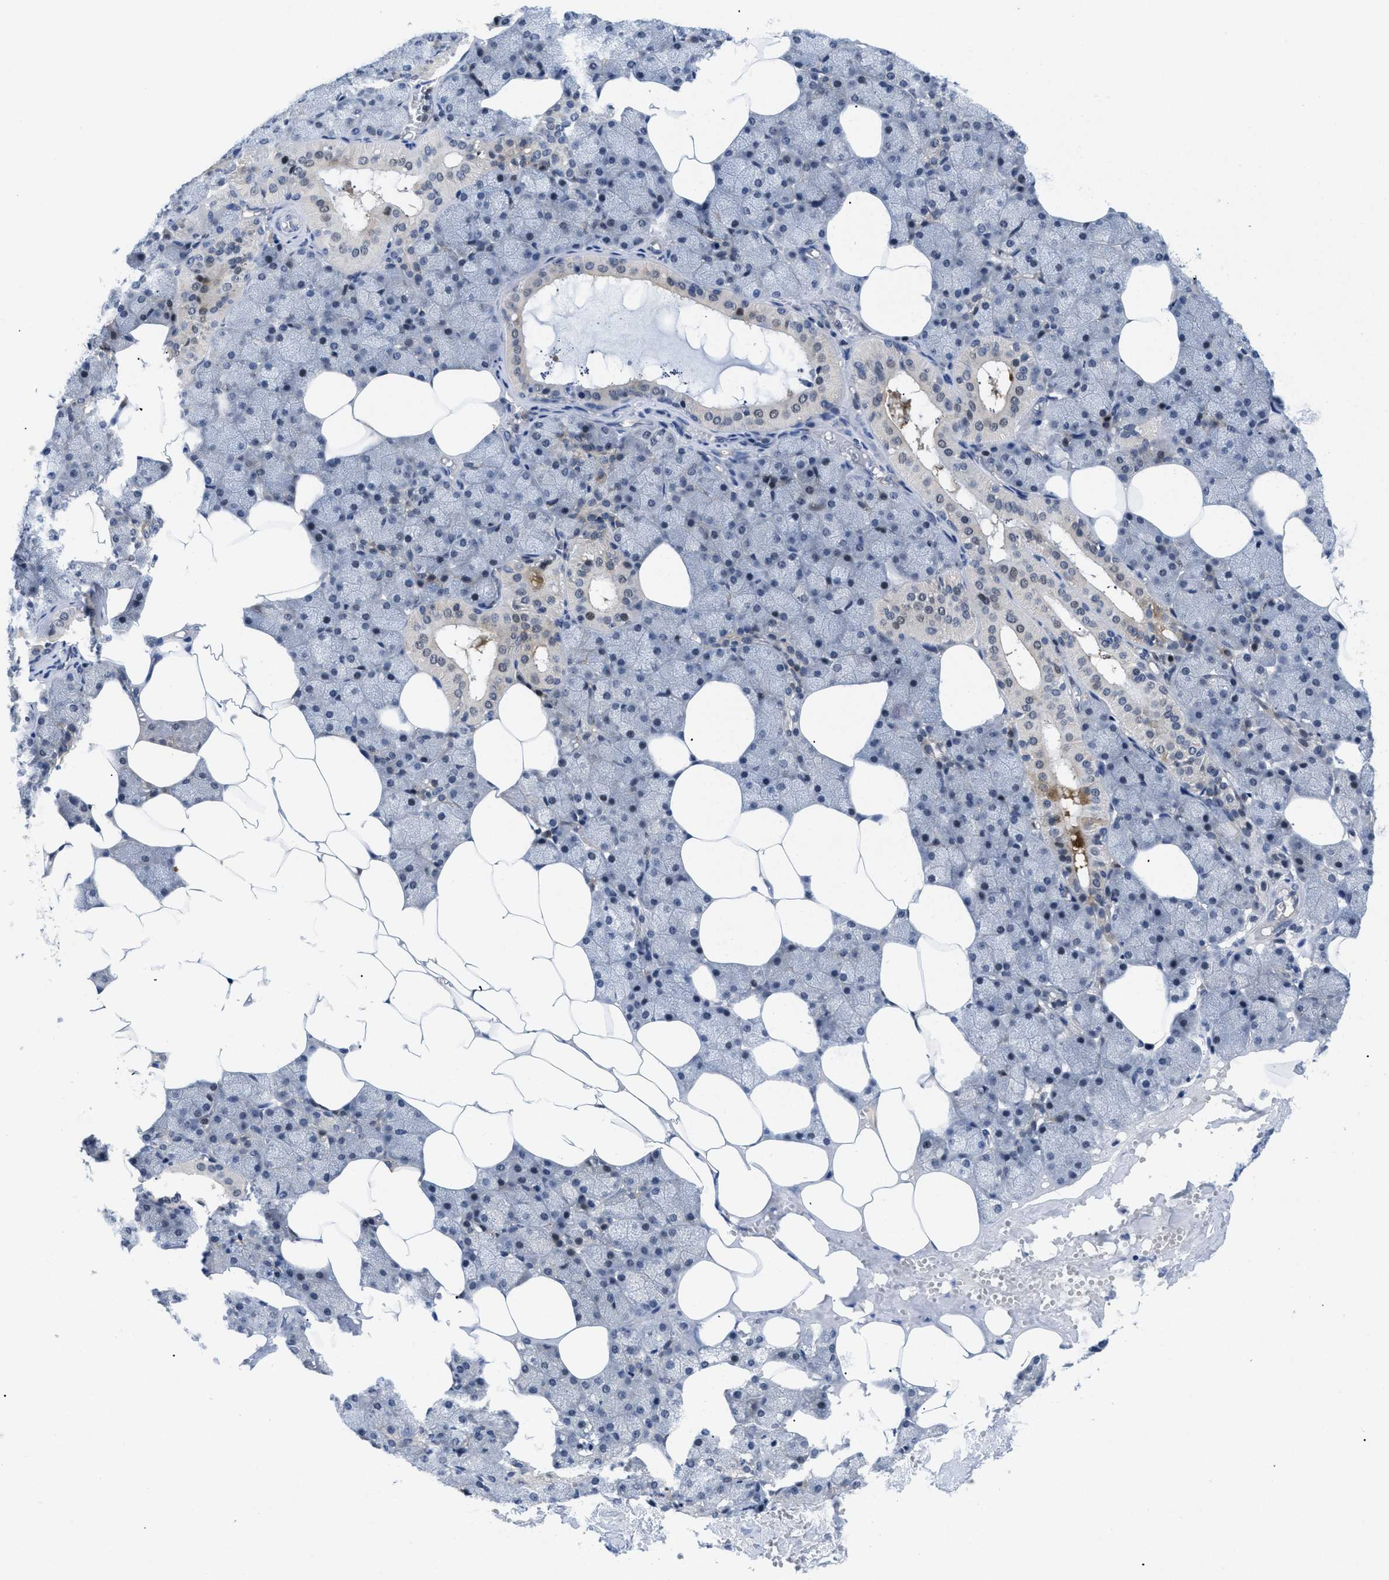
{"staining": {"intensity": "moderate", "quantity": "<25%", "location": "nuclear"}, "tissue": "salivary gland", "cell_type": "Glandular cells", "image_type": "normal", "snomed": [{"axis": "morphology", "description": "Normal tissue, NOS"}, {"axis": "topography", "description": "Salivary gland"}], "caption": "Salivary gland was stained to show a protein in brown. There is low levels of moderate nuclear staining in about <25% of glandular cells. The staining is performed using DAB brown chromogen to label protein expression. The nuclei are counter-stained blue using hematoxylin.", "gene": "SLC29A2", "patient": {"sex": "male", "age": 62}}